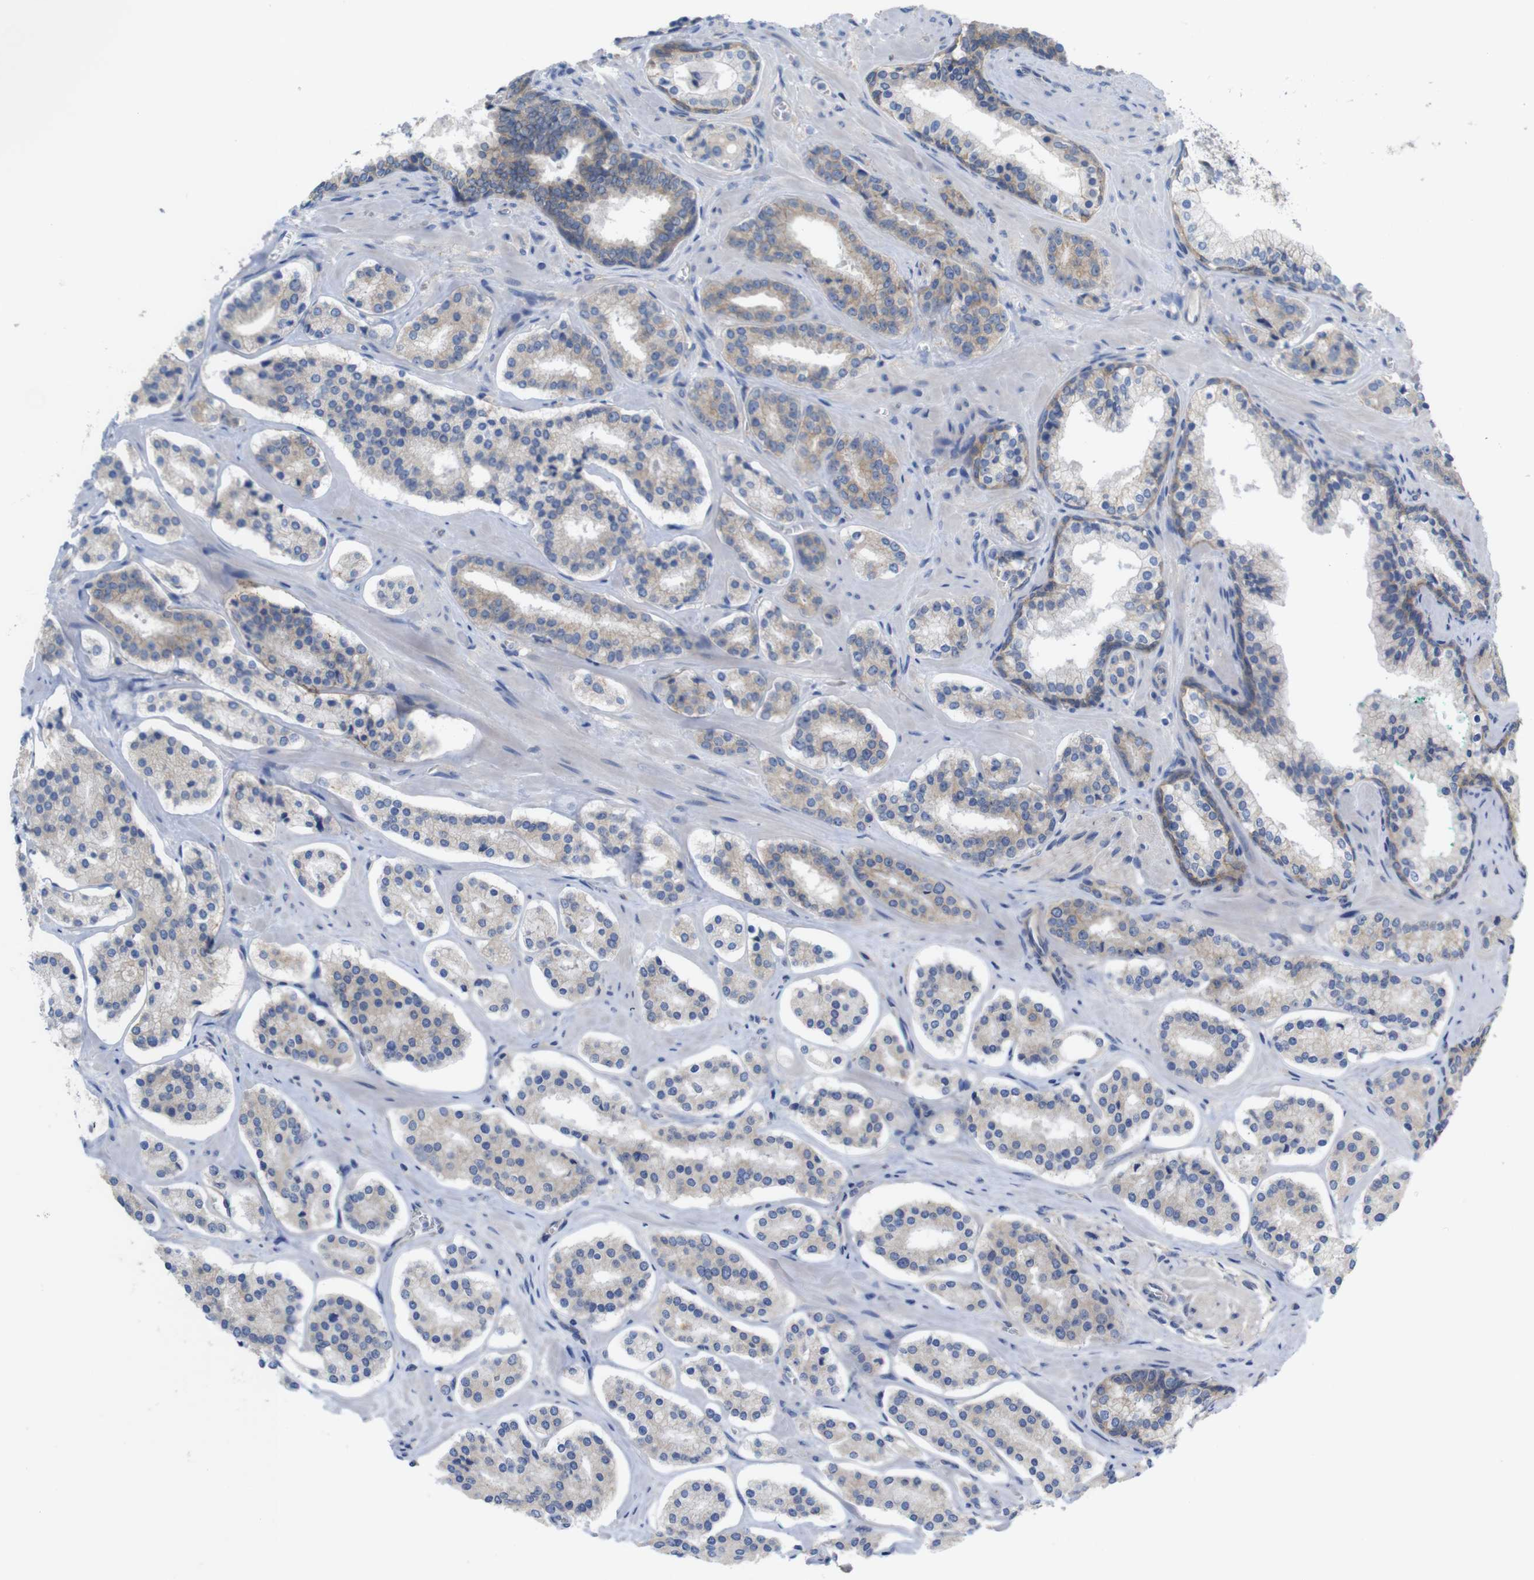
{"staining": {"intensity": "weak", "quantity": "<25%", "location": "cytoplasmic/membranous"}, "tissue": "prostate cancer", "cell_type": "Tumor cells", "image_type": "cancer", "snomed": [{"axis": "morphology", "description": "Adenocarcinoma, High grade"}, {"axis": "topography", "description": "Prostate"}], "caption": "IHC of prostate cancer (adenocarcinoma (high-grade)) displays no expression in tumor cells.", "gene": "KIDINS220", "patient": {"sex": "male", "age": 60}}